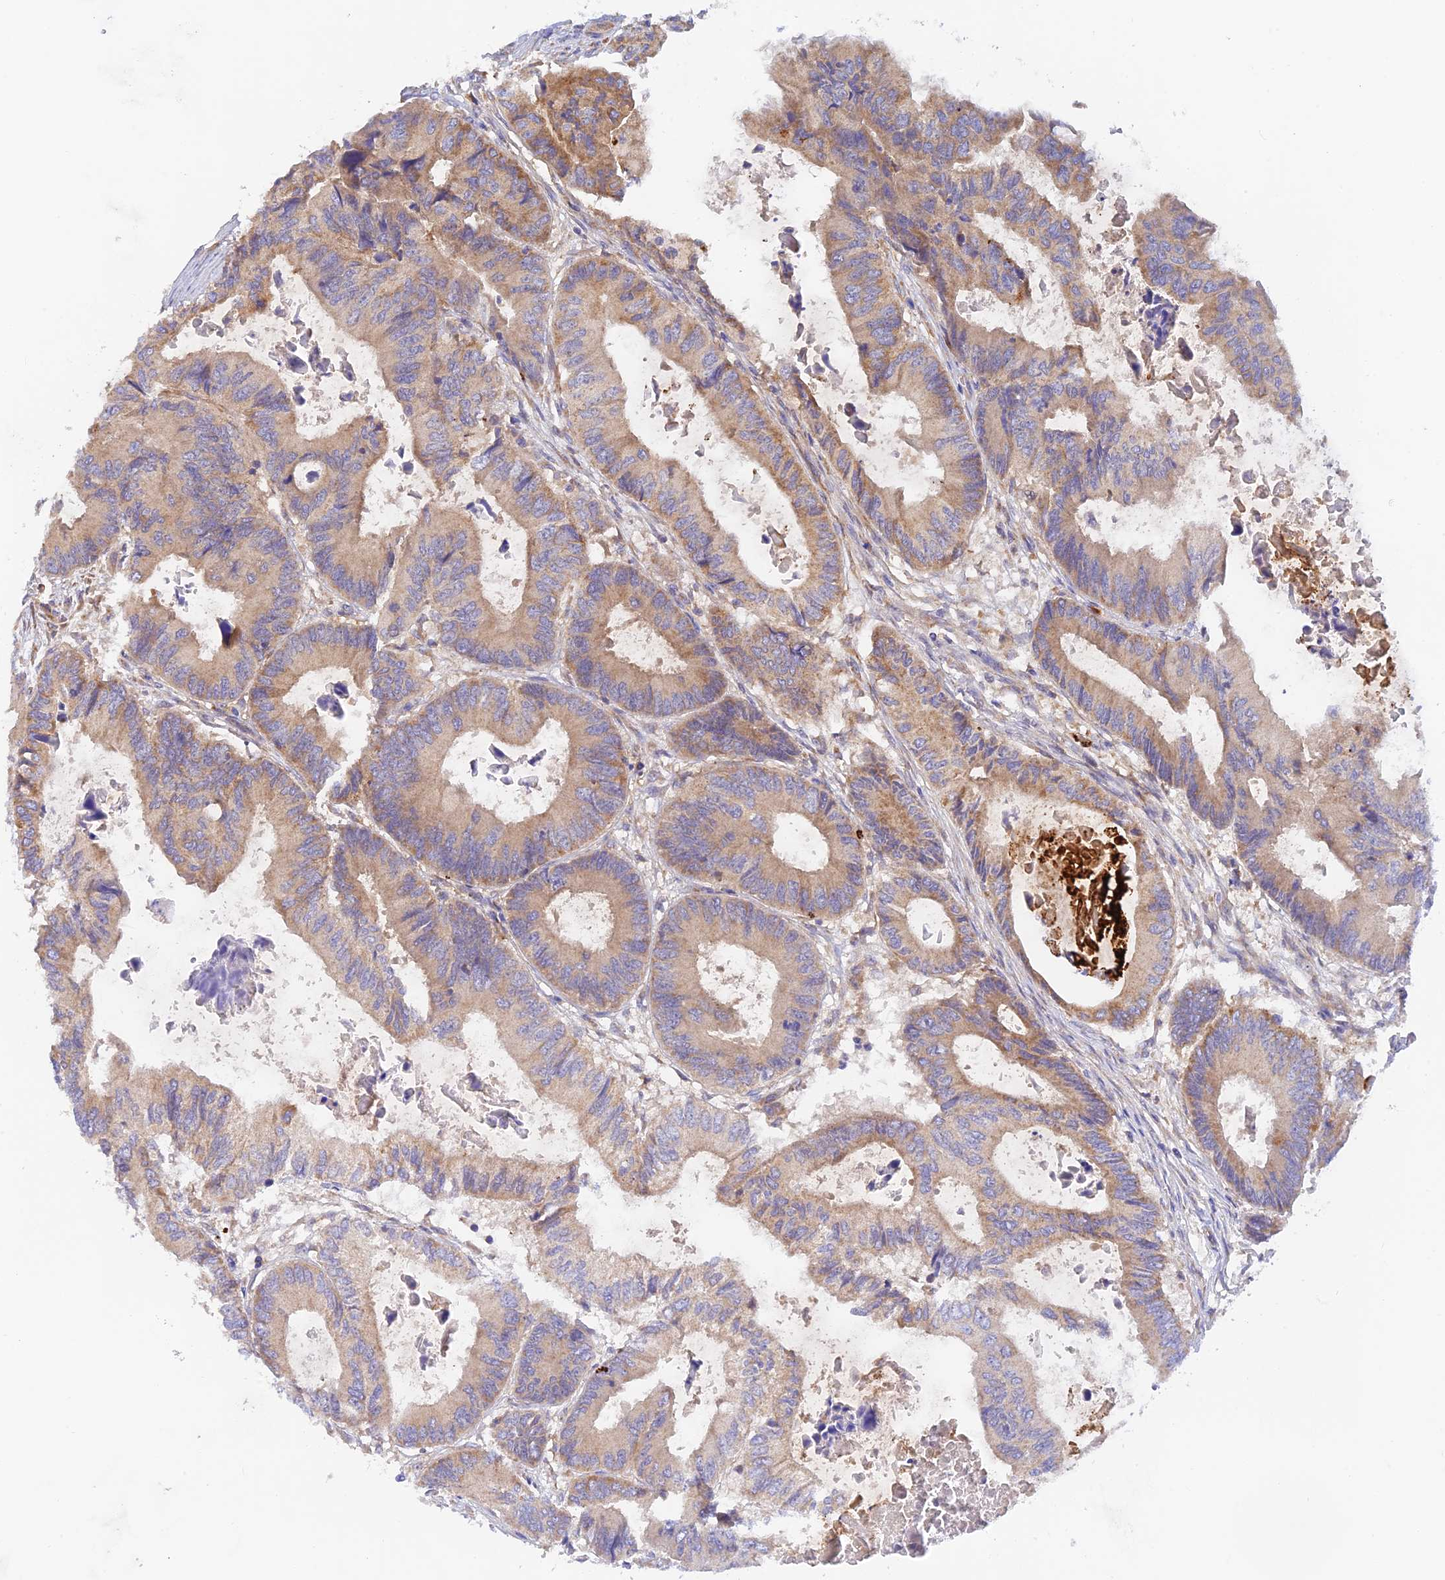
{"staining": {"intensity": "moderate", "quantity": ">75%", "location": "cytoplasmic/membranous"}, "tissue": "colorectal cancer", "cell_type": "Tumor cells", "image_type": "cancer", "snomed": [{"axis": "morphology", "description": "Adenocarcinoma, NOS"}, {"axis": "topography", "description": "Colon"}], "caption": "The micrograph shows staining of colorectal adenocarcinoma, revealing moderate cytoplasmic/membranous protein positivity (brown color) within tumor cells.", "gene": "RANBP6", "patient": {"sex": "male", "age": 85}}